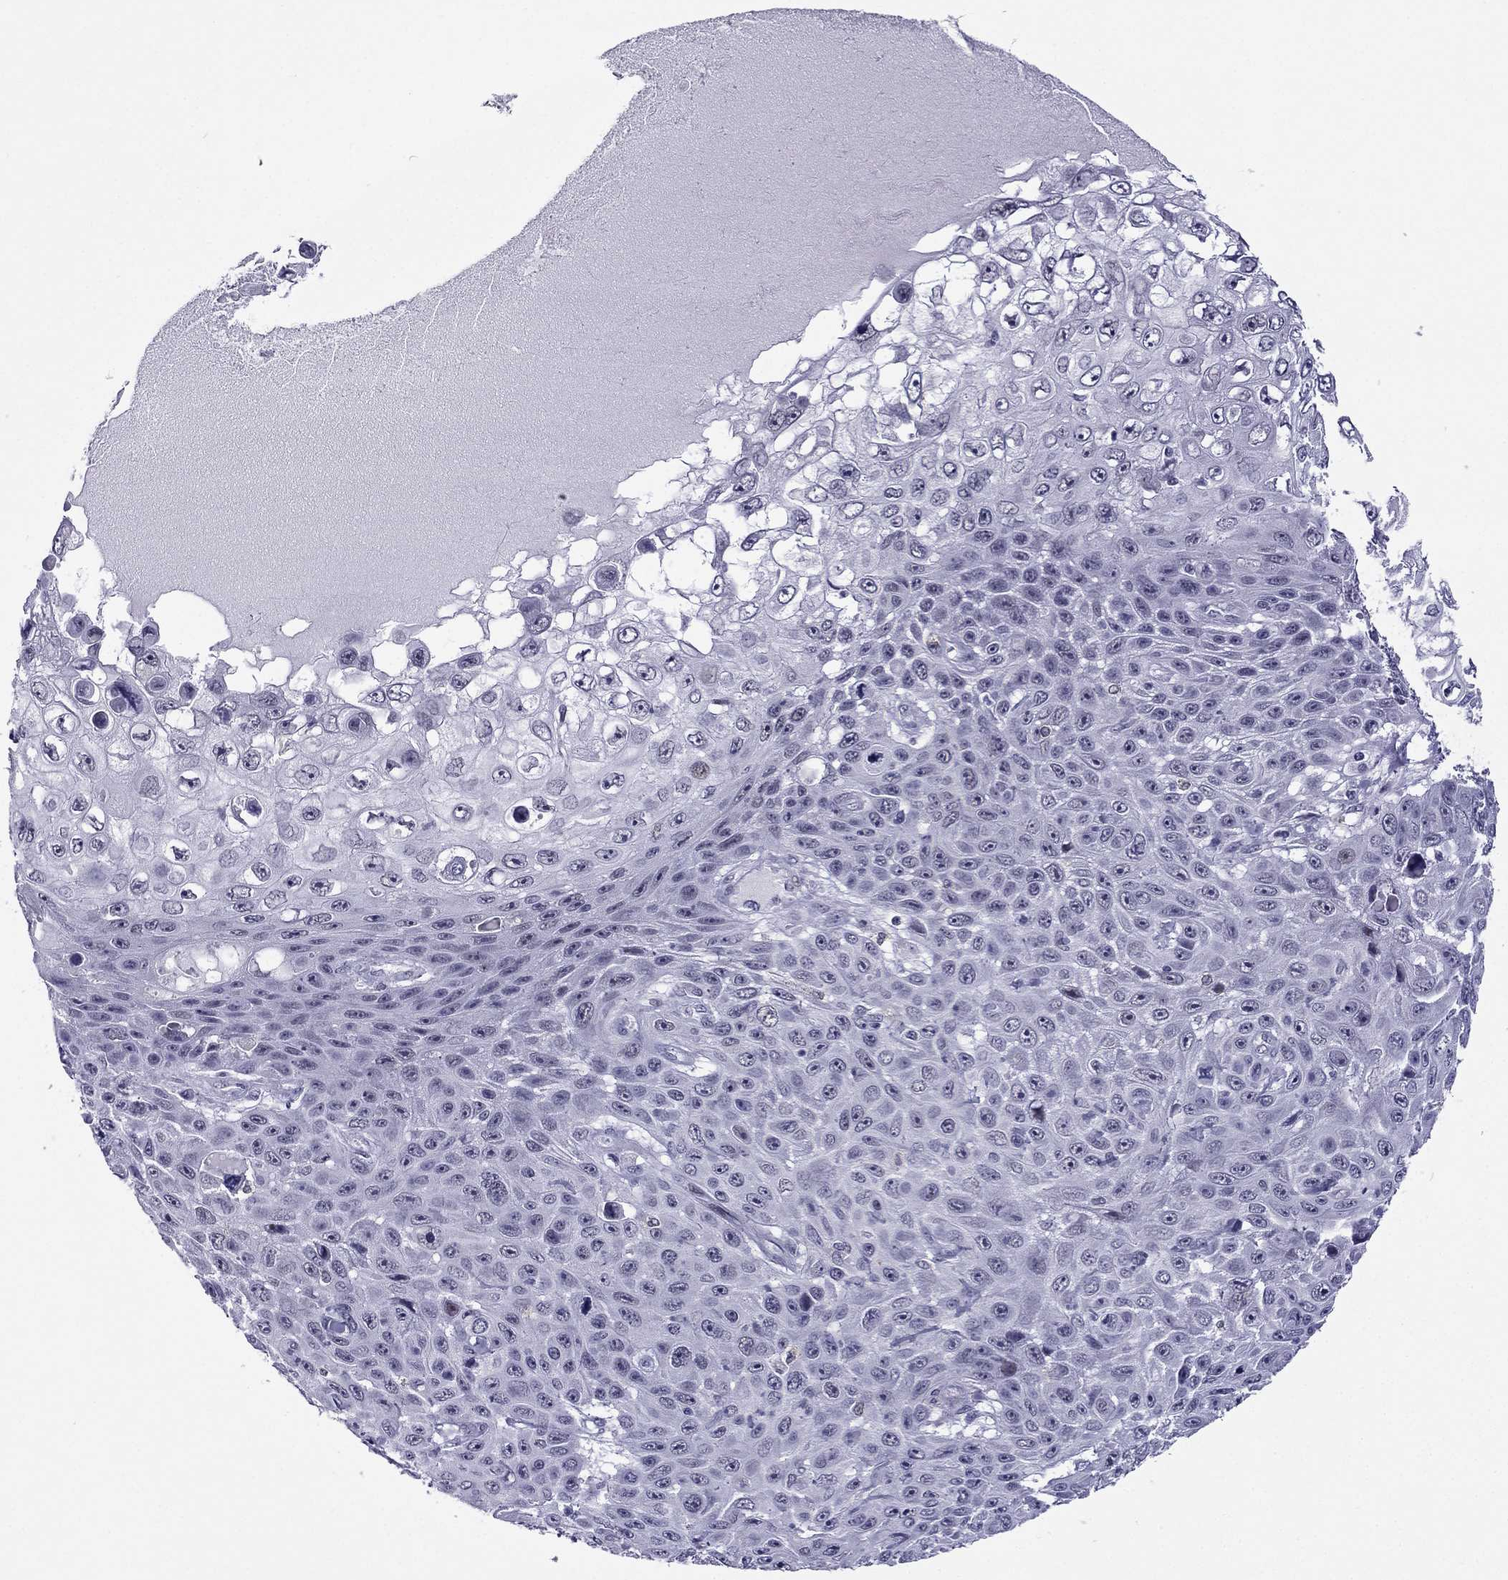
{"staining": {"intensity": "negative", "quantity": "none", "location": "none"}, "tissue": "skin cancer", "cell_type": "Tumor cells", "image_type": "cancer", "snomed": [{"axis": "morphology", "description": "Squamous cell carcinoma, NOS"}, {"axis": "topography", "description": "Skin"}], "caption": "A micrograph of human skin cancer is negative for staining in tumor cells. The staining is performed using DAB brown chromogen with nuclei counter-stained in using hematoxylin.", "gene": "MYLK3", "patient": {"sex": "male", "age": 82}}